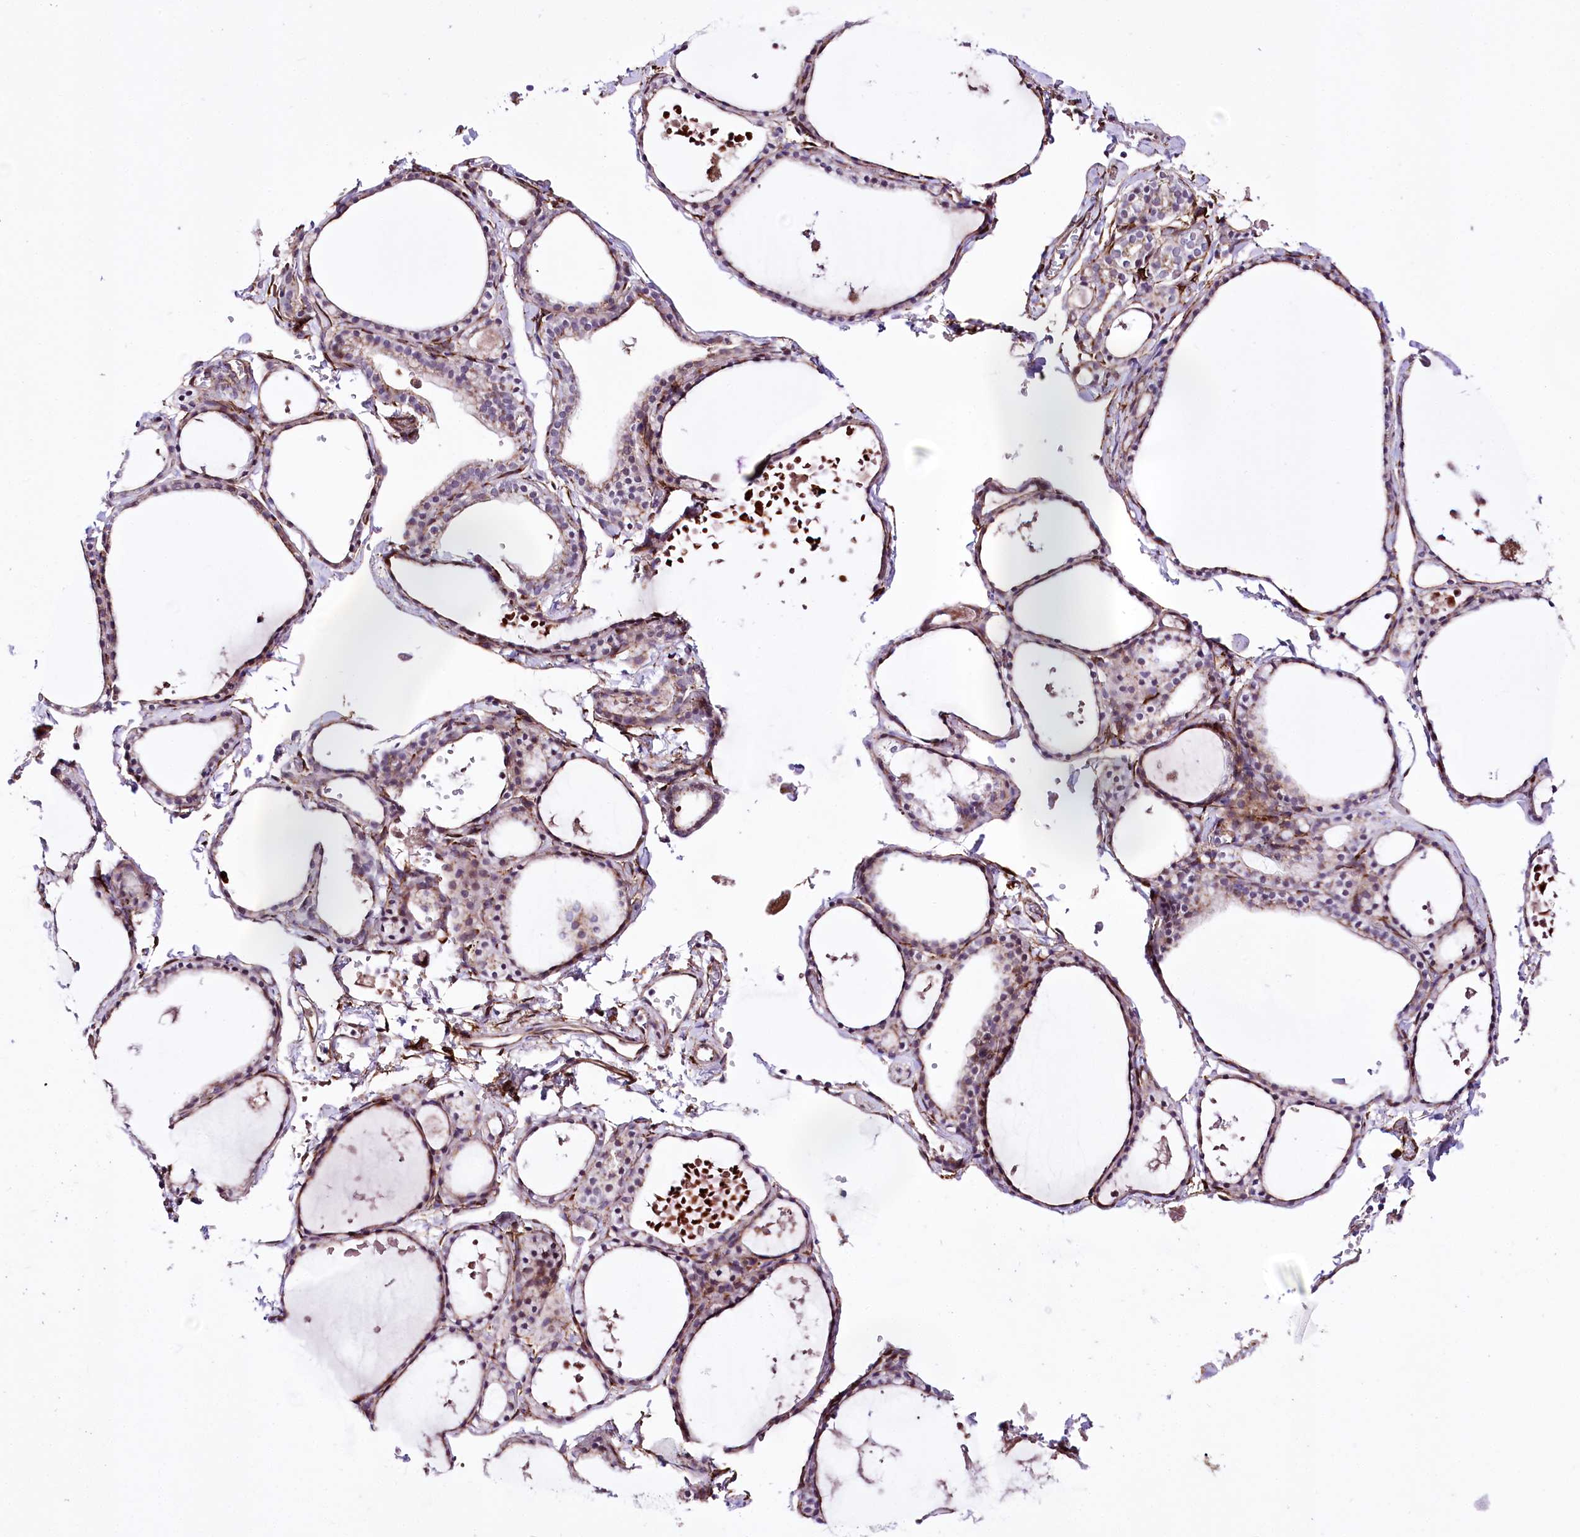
{"staining": {"intensity": "moderate", "quantity": "25%-75%", "location": "cytoplasmic/membranous"}, "tissue": "thyroid gland", "cell_type": "Glandular cells", "image_type": "normal", "snomed": [{"axis": "morphology", "description": "Normal tissue, NOS"}, {"axis": "topography", "description": "Thyroid gland"}], "caption": "Moderate cytoplasmic/membranous protein staining is seen in approximately 25%-75% of glandular cells in thyroid gland.", "gene": "WWC1", "patient": {"sex": "male", "age": 56}}